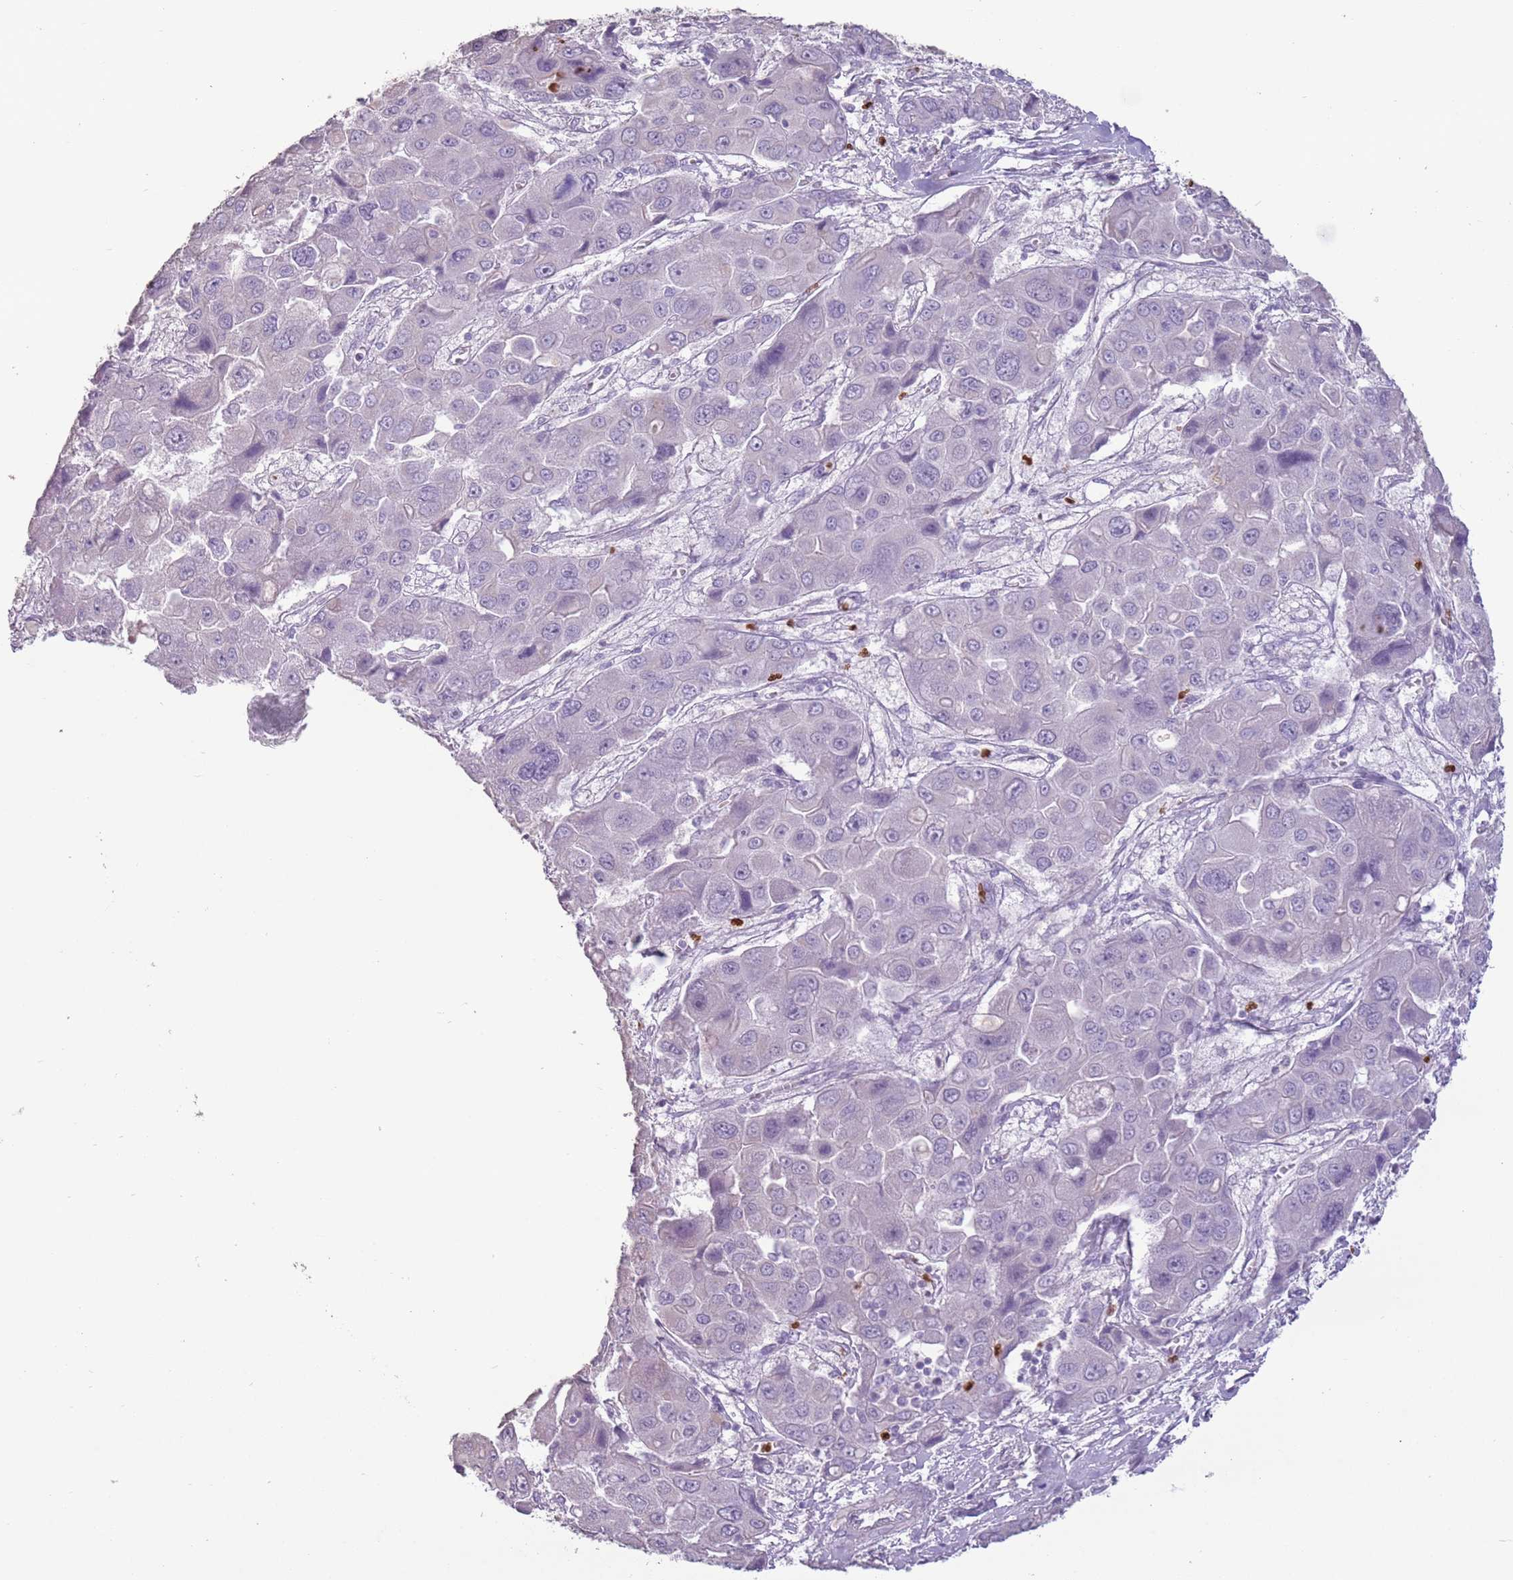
{"staining": {"intensity": "negative", "quantity": "none", "location": "none"}, "tissue": "liver cancer", "cell_type": "Tumor cells", "image_type": "cancer", "snomed": [{"axis": "morphology", "description": "Cholangiocarcinoma"}, {"axis": "topography", "description": "Liver"}], "caption": "Immunohistochemical staining of human liver cancer exhibits no significant expression in tumor cells.", "gene": "CELF6", "patient": {"sex": "male", "age": 67}}